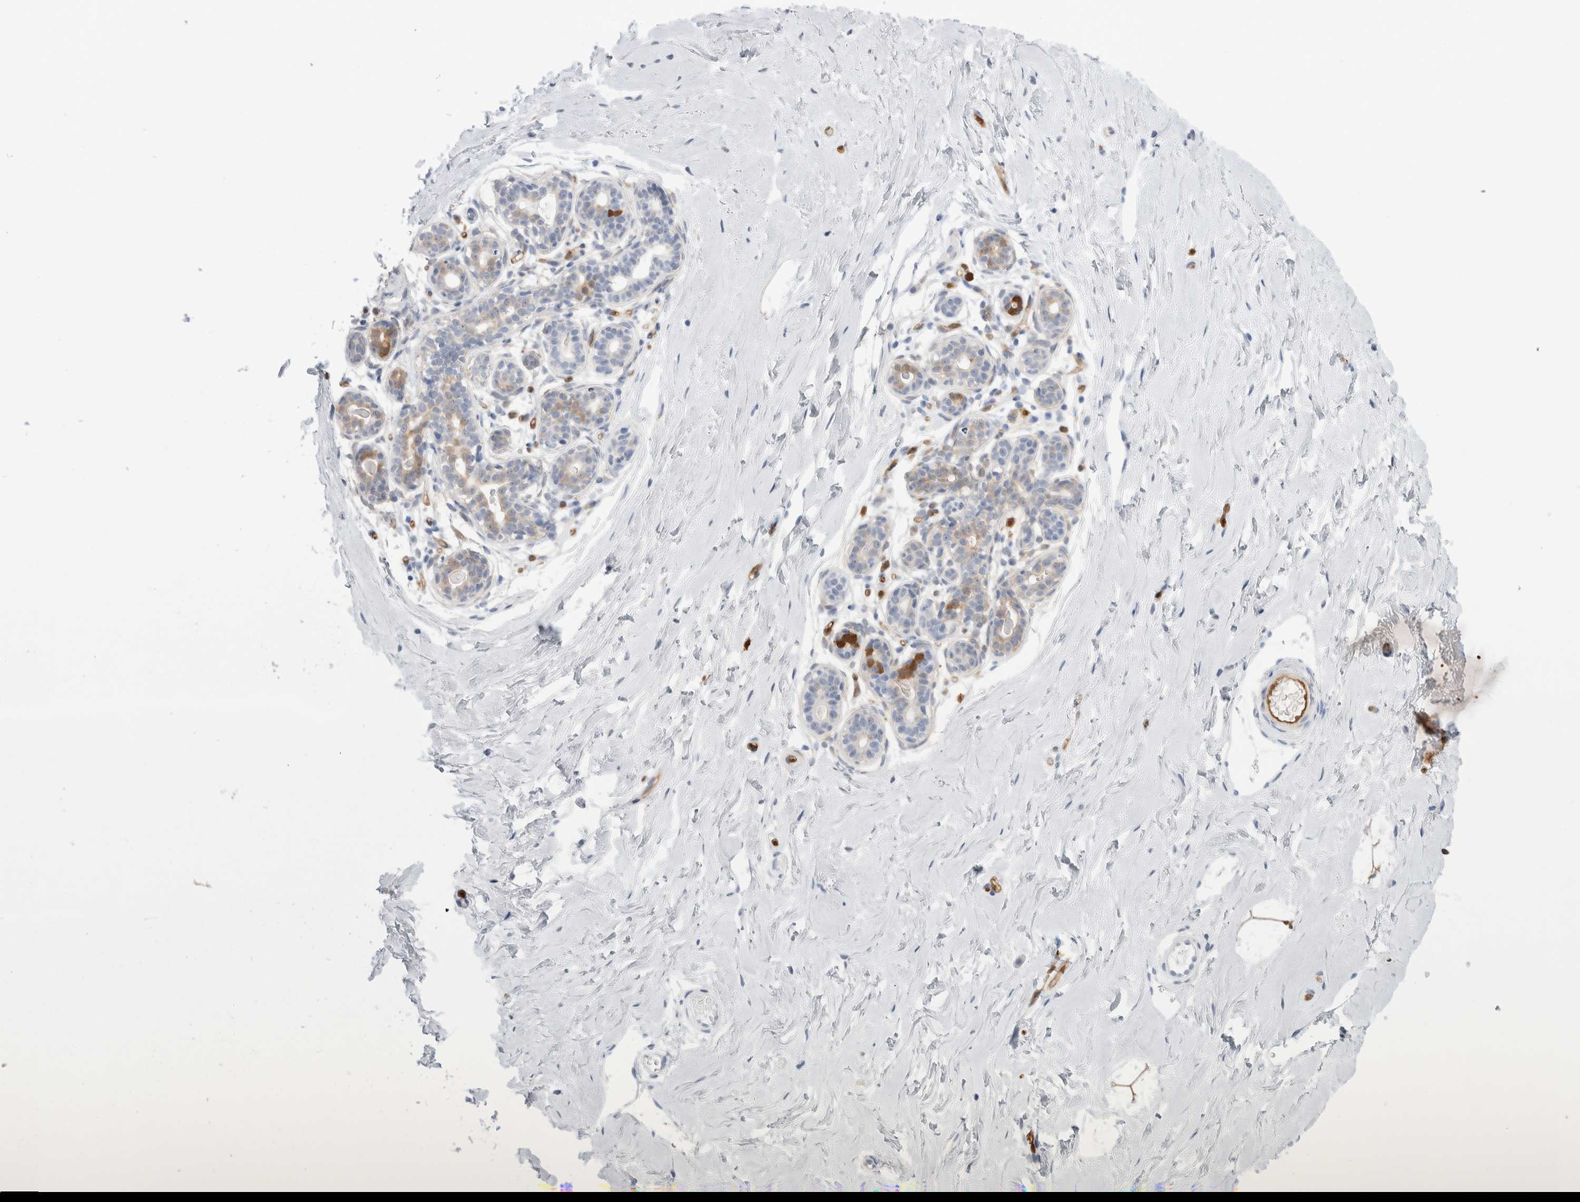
{"staining": {"intensity": "negative", "quantity": "none", "location": "none"}, "tissue": "breast", "cell_type": "Adipocytes", "image_type": "normal", "snomed": [{"axis": "morphology", "description": "Normal tissue, NOS"}, {"axis": "topography", "description": "Breast"}], "caption": "This is a histopathology image of IHC staining of benign breast, which shows no positivity in adipocytes. (DAB immunohistochemistry (IHC), high magnification).", "gene": "NAPEPLD", "patient": {"sex": "female", "age": 23}}